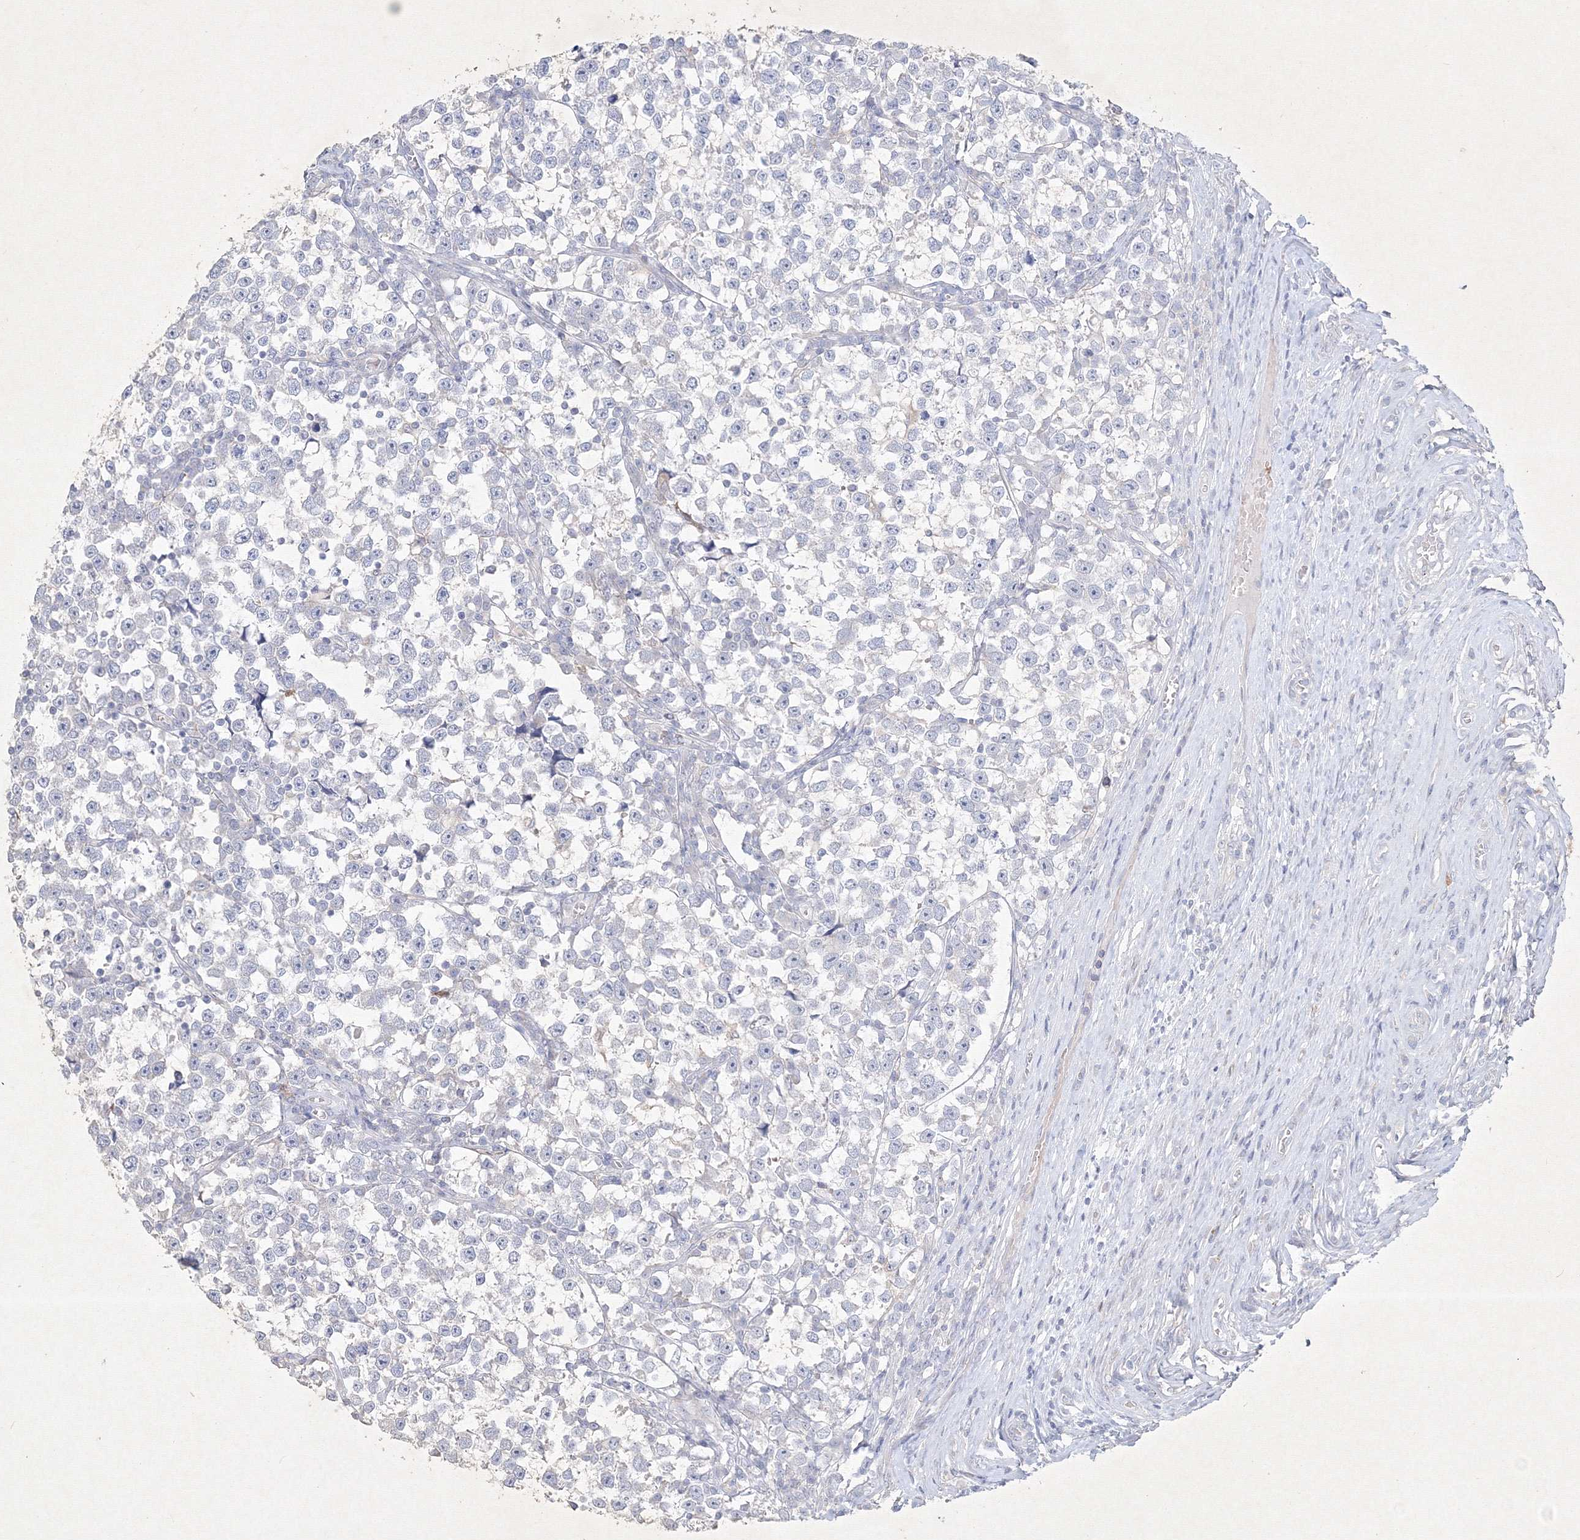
{"staining": {"intensity": "negative", "quantity": "none", "location": "none"}, "tissue": "testis cancer", "cell_type": "Tumor cells", "image_type": "cancer", "snomed": [{"axis": "morphology", "description": "Normal tissue, NOS"}, {"axis": "morphology", "description": "Seminoma, NOS"}, {"axis": "topography", "description": "Testis"}], "caption": "Immunohistochemical staining of human testis cancer displays no significant expression in tumor cells. (Immunohistochemistry (ihc), brightfield microscopy, high magnification).", "gene": "CXXC4", "patient": {"sex": "male", "age": 43}}